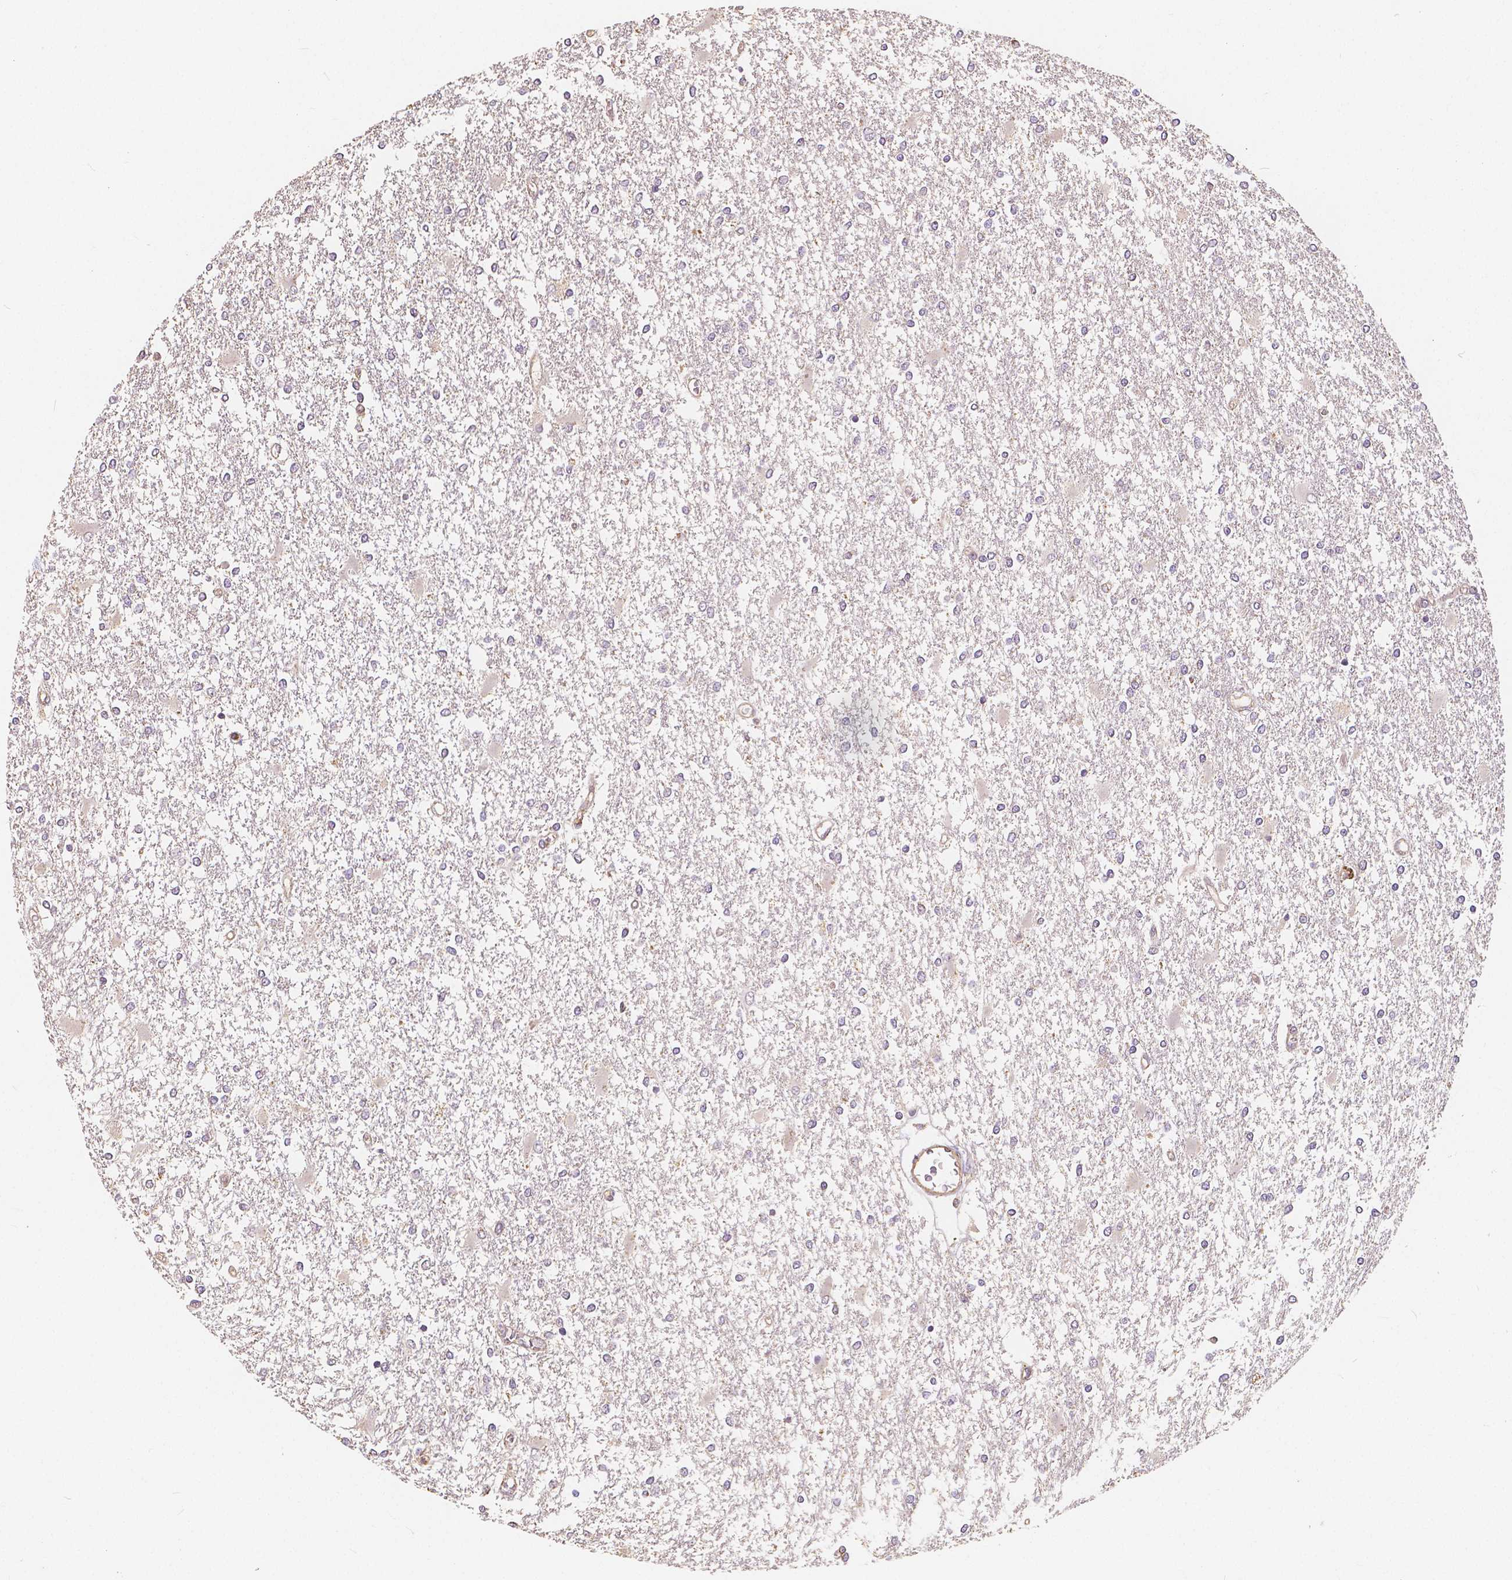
{"staining": {"intensity": "negative", "quantity": "none", "location": "none"}, "tissue": "glioma", "cell_type": "Tumor cells", "image_type": "cancer", "snomed": [{"axis": "morphology", "description": "Glioma, malignant, High grade"}, {"axis": "topography", "description": "Cerebral cortex"}], "caption": "This is a image of IHC staining of malignant glioma (high-grade), which shows no staining in tumor cells. (Brightfield microscopy of DAB immunohistochemistry at high magnification).", "gene": "PEX26", "patient": {"sex": "male", "age": 79}}